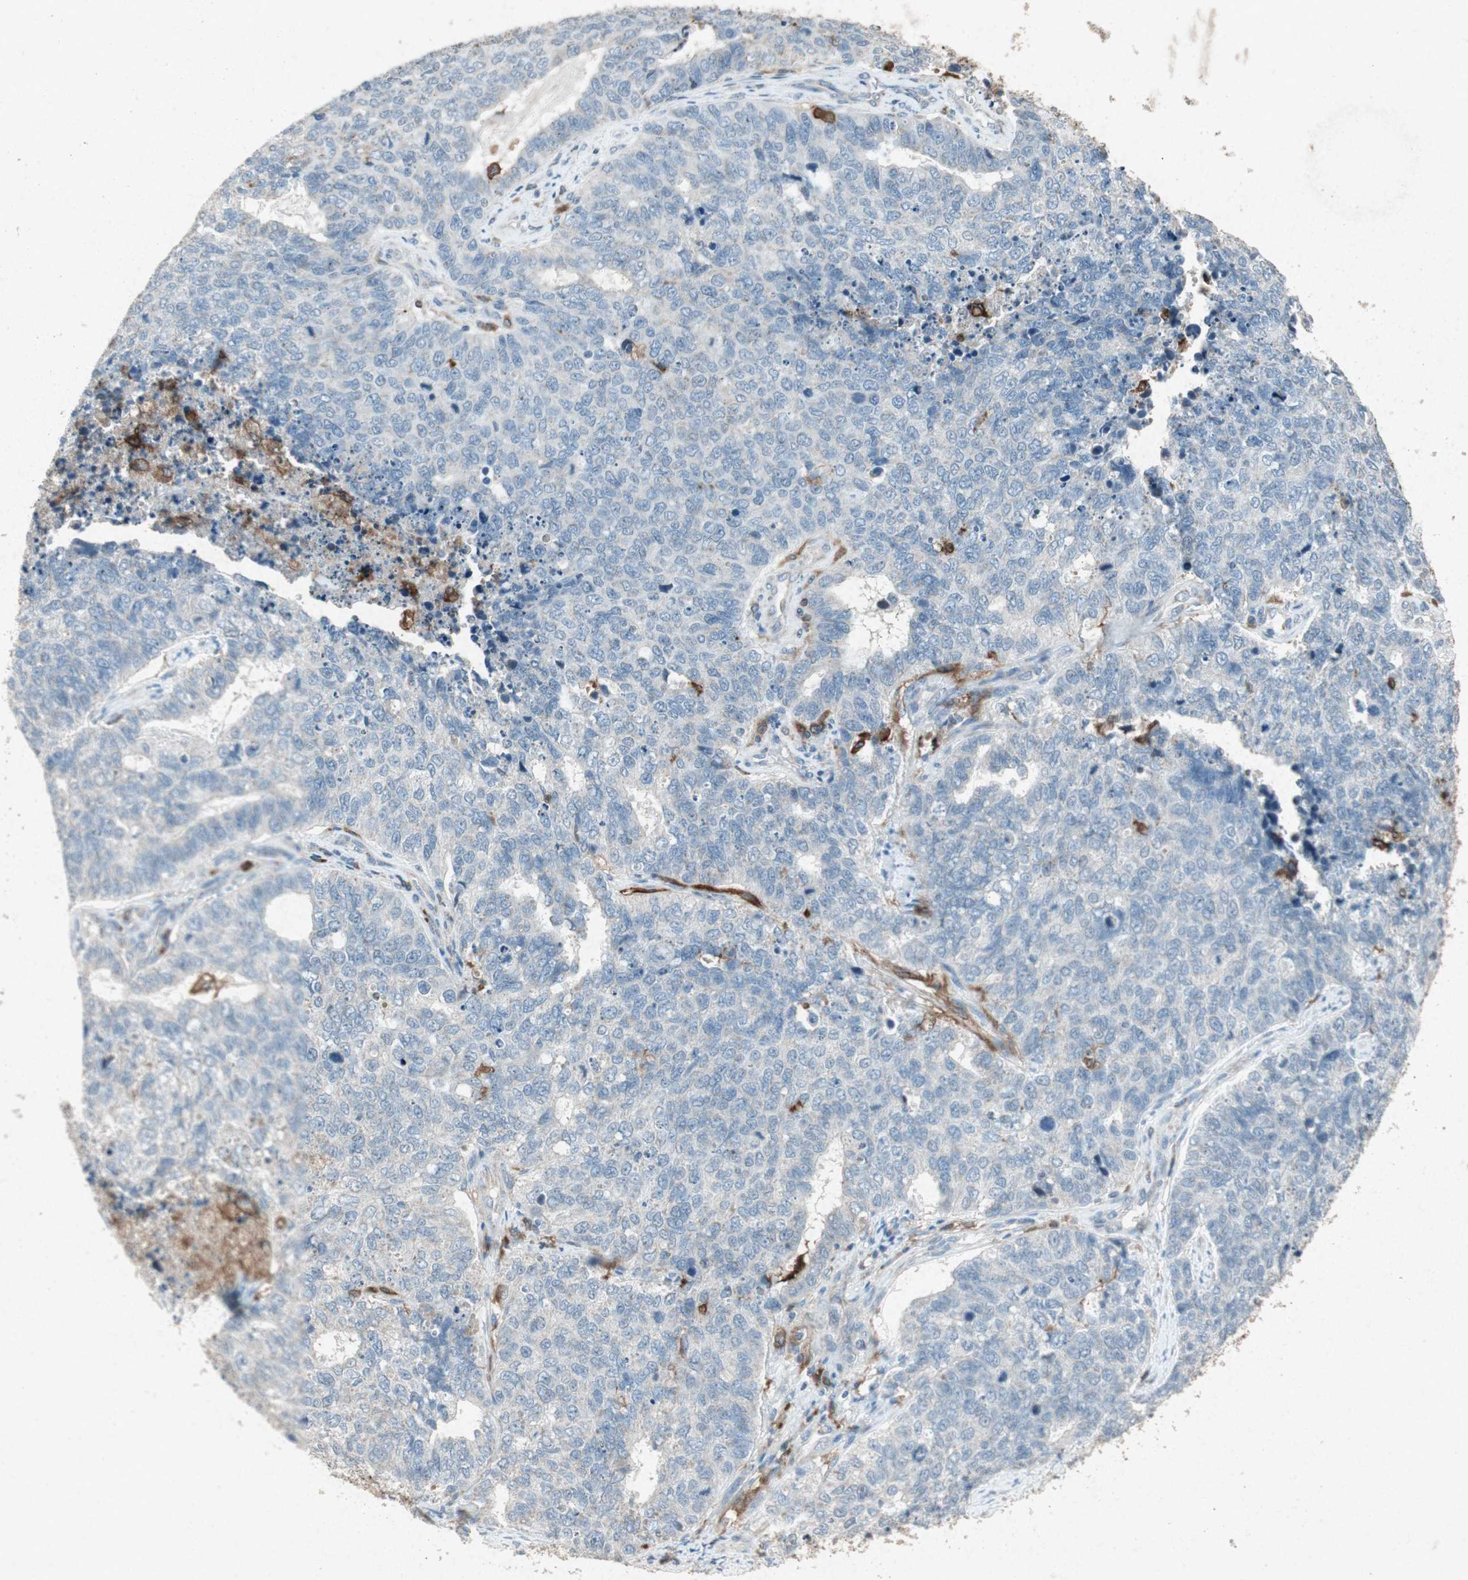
{"staining": {"intensity": "negative", "quantity": "none", "location": "none"}, "tissue": "cervical cancer", "cell_type": "Tumor cells", "image_type": "cancer", "snomed": [{"axis": "morphology", "description": "Squamous cell carcinoma, NOS"}, {"axis": "topography", "description": "Cervix"}], "caption": "Protein analysis of cervical cancer (squamous cell carcinoma) reveals no significant staining in tumor cells. Brightfield microscopy of immunohistochemistry (IHC) stained with DAB (brown) and hematoxylin (blue), captured at high magnification.", "gene": "TYROBP", "patient": {"sex": "female", "age": 63}}